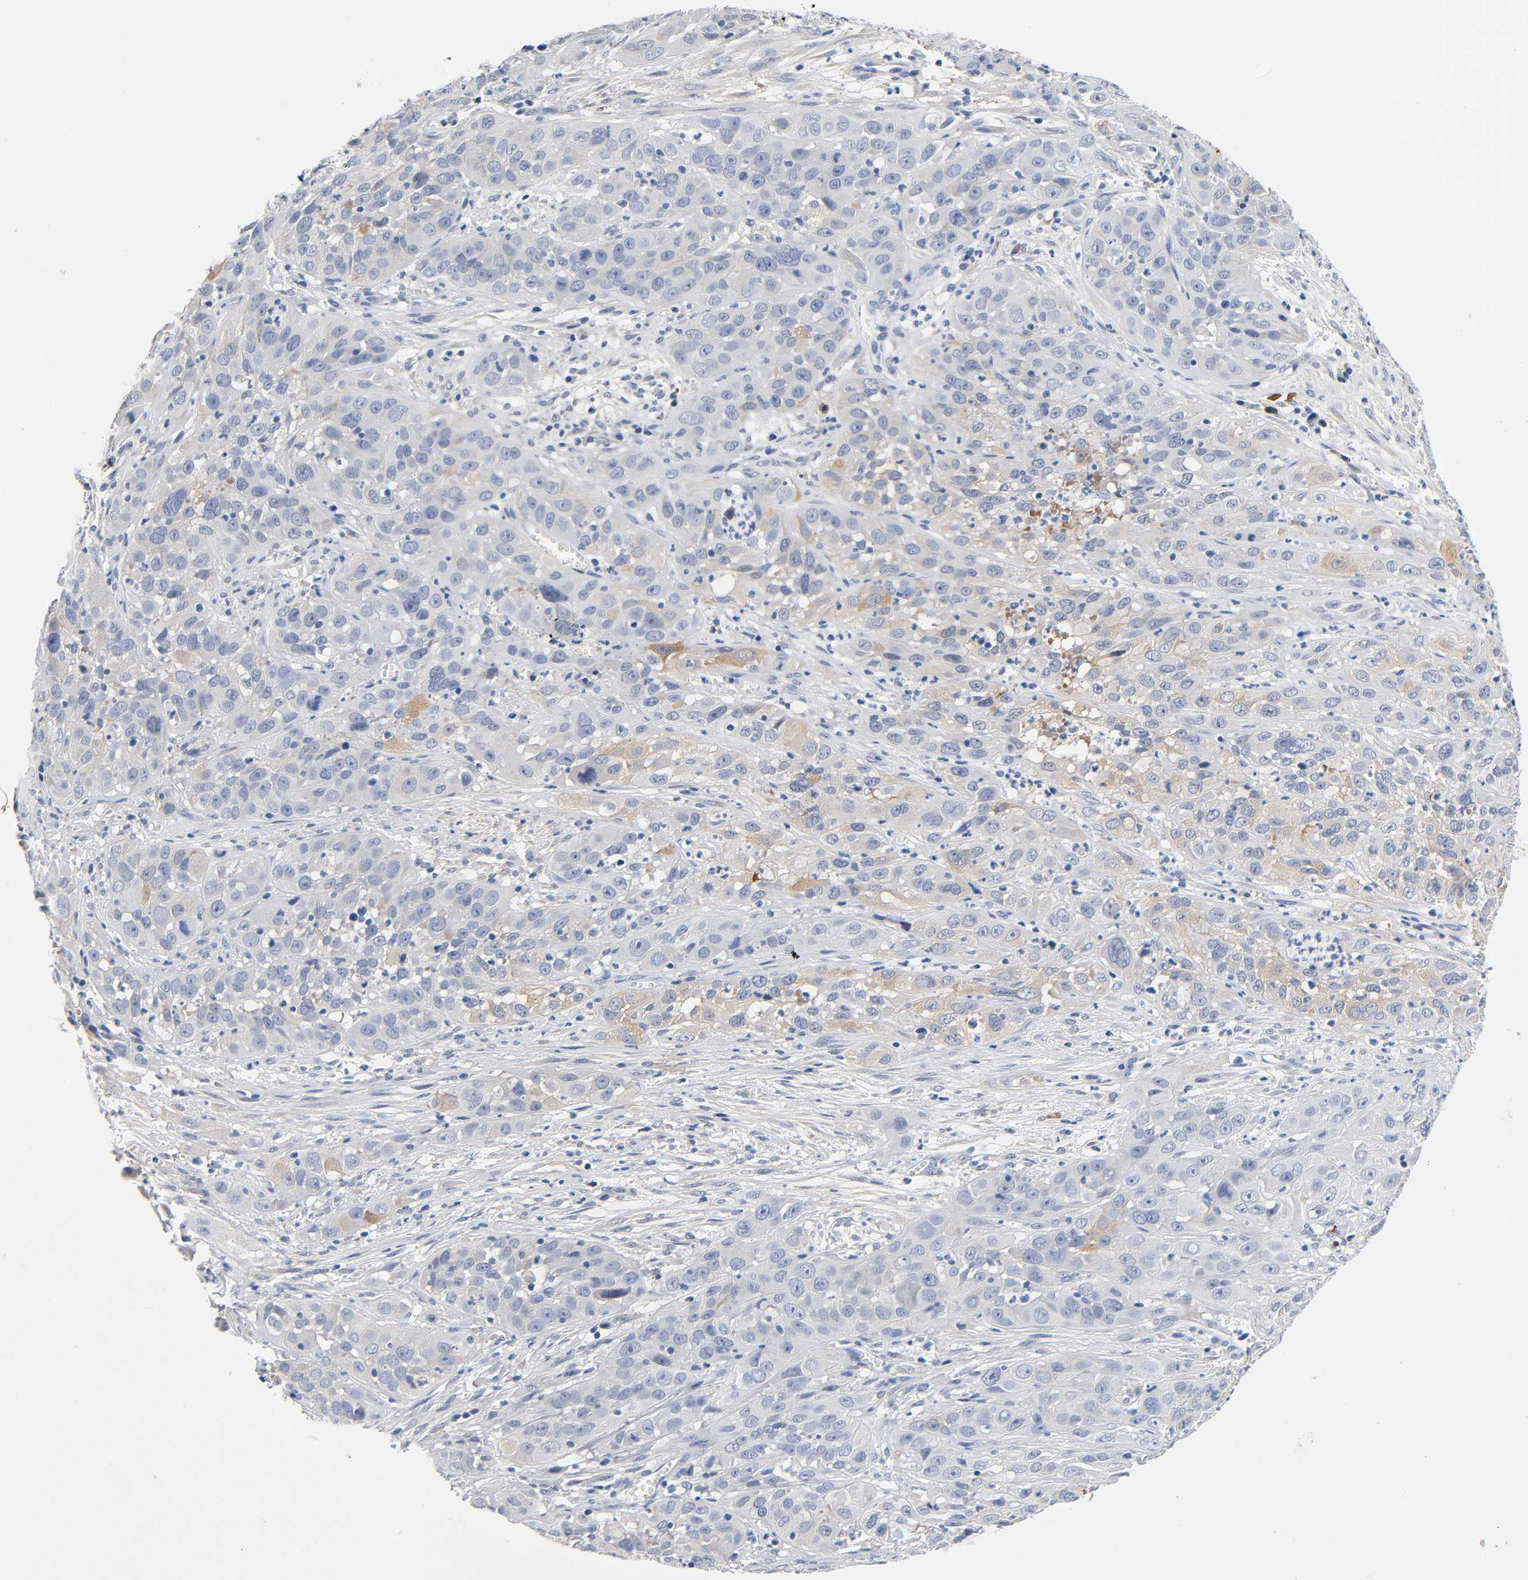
{"staining": {"intensity": "moderate", "quantity": "25%-75%", "location": "cytoplasmic/membranous"}, "tissue": "cervical cancer", "cell_type": "Tumor cells", "image_type": "cancer", "snomed": [{"axis": "morphology", "description": "Squamous cell carcinoma, NOS"}, {"axis": "topography", "description": "Cervix"}], "caption": "An IHC photomicrograph of neoplastic tissue is shown. Protein staining in brown labels moderate cytoplasmic/membranous positivity in cervical cancer within tumor cells.", "gene": "TNC", "patient": {"sex": "female", "age": 32}}